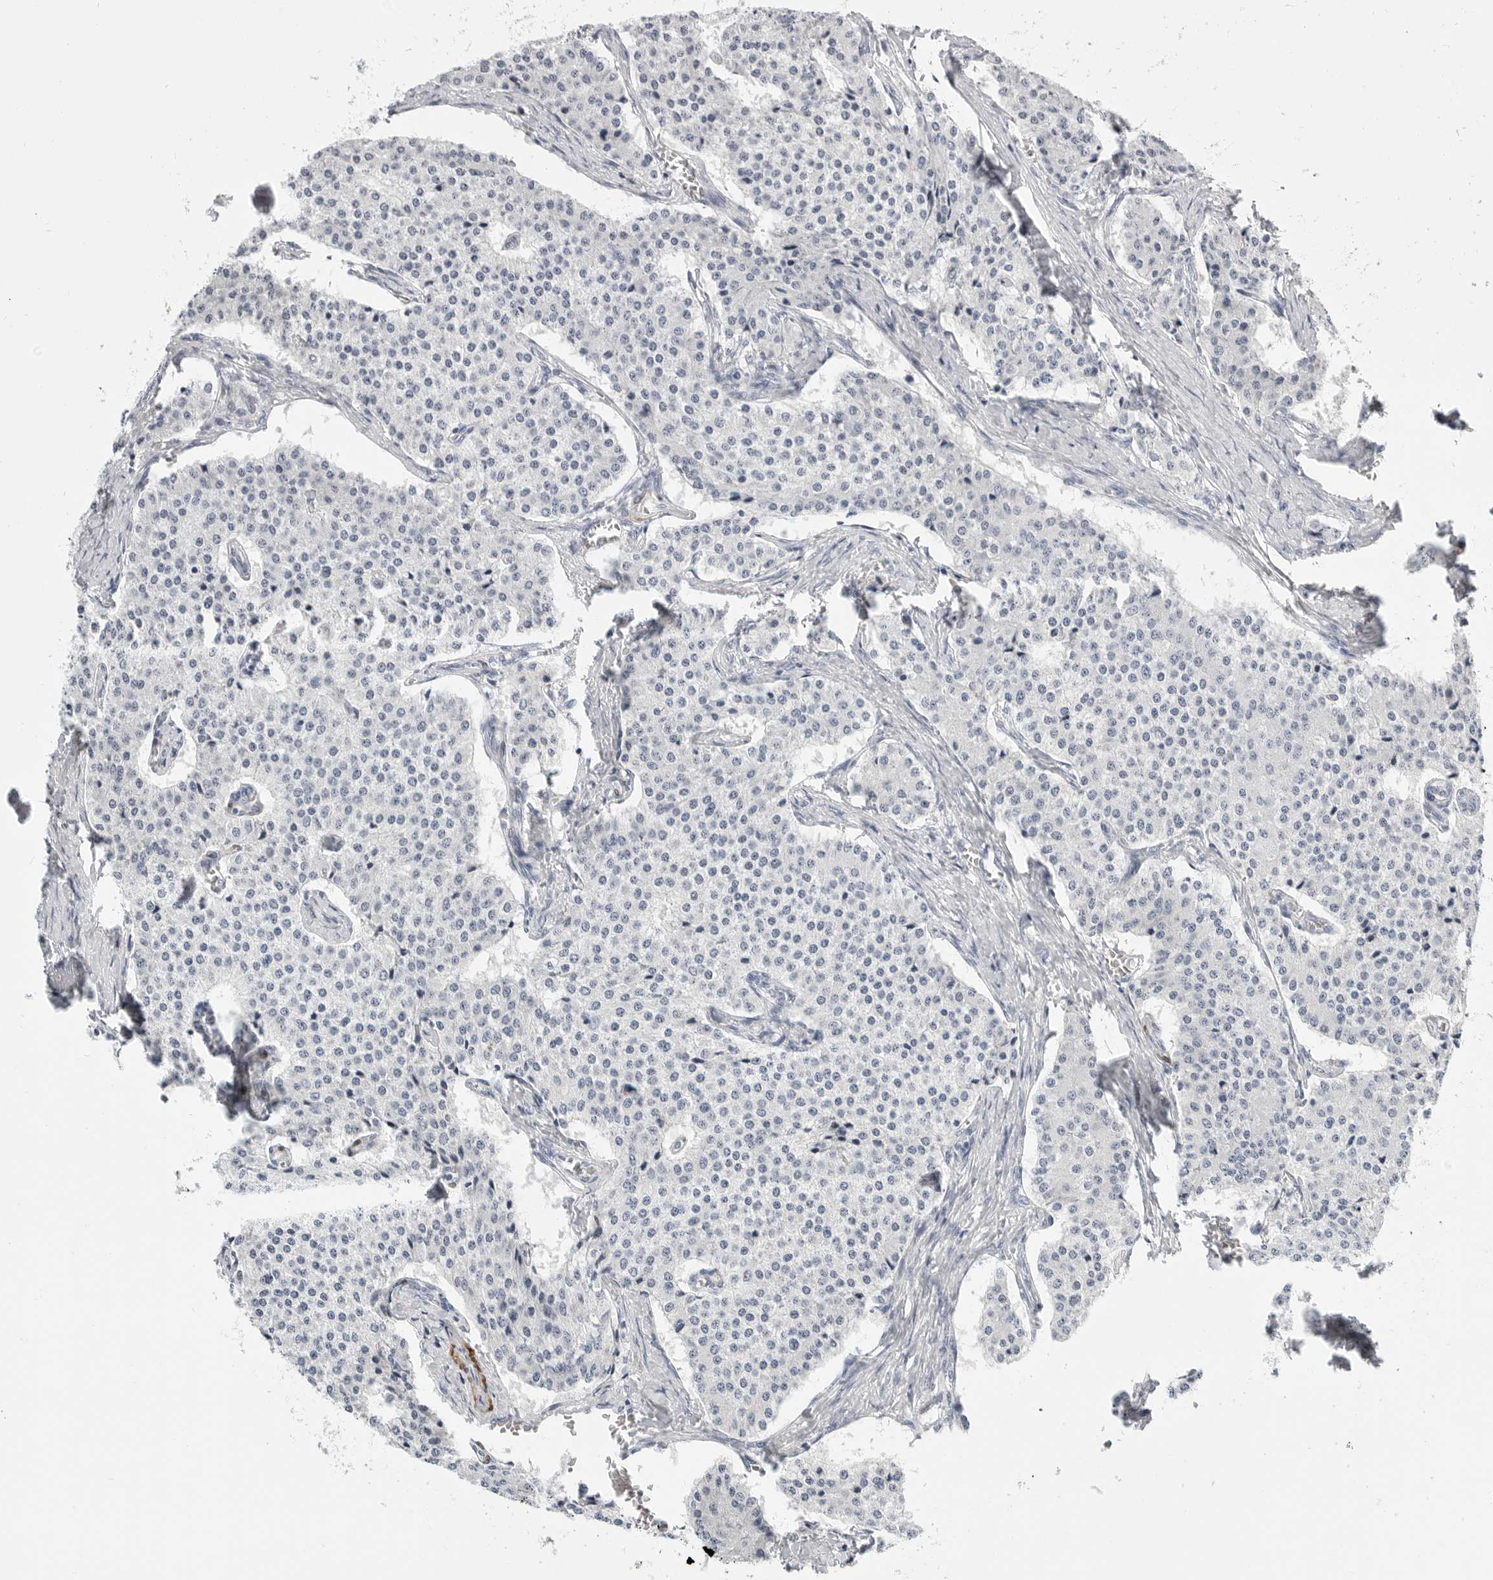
{"staining": {"intensity": "negative", "quantity": "none", "location": "none"}, "tissue": "carcinoid", "cell_type": "Tumor cells", "image_type": "cancer", "snomed": [{"axis": "morphology", "description": "Carcinoid, malignant, NOS"}, {"axis": "topography", "description": "Colon"}], "caption": "IHC of carcinoid (malignant) exhibits no expression in tumor cells.", "gene": "PLN", "patient": {"sex": "female", "age": 52}}